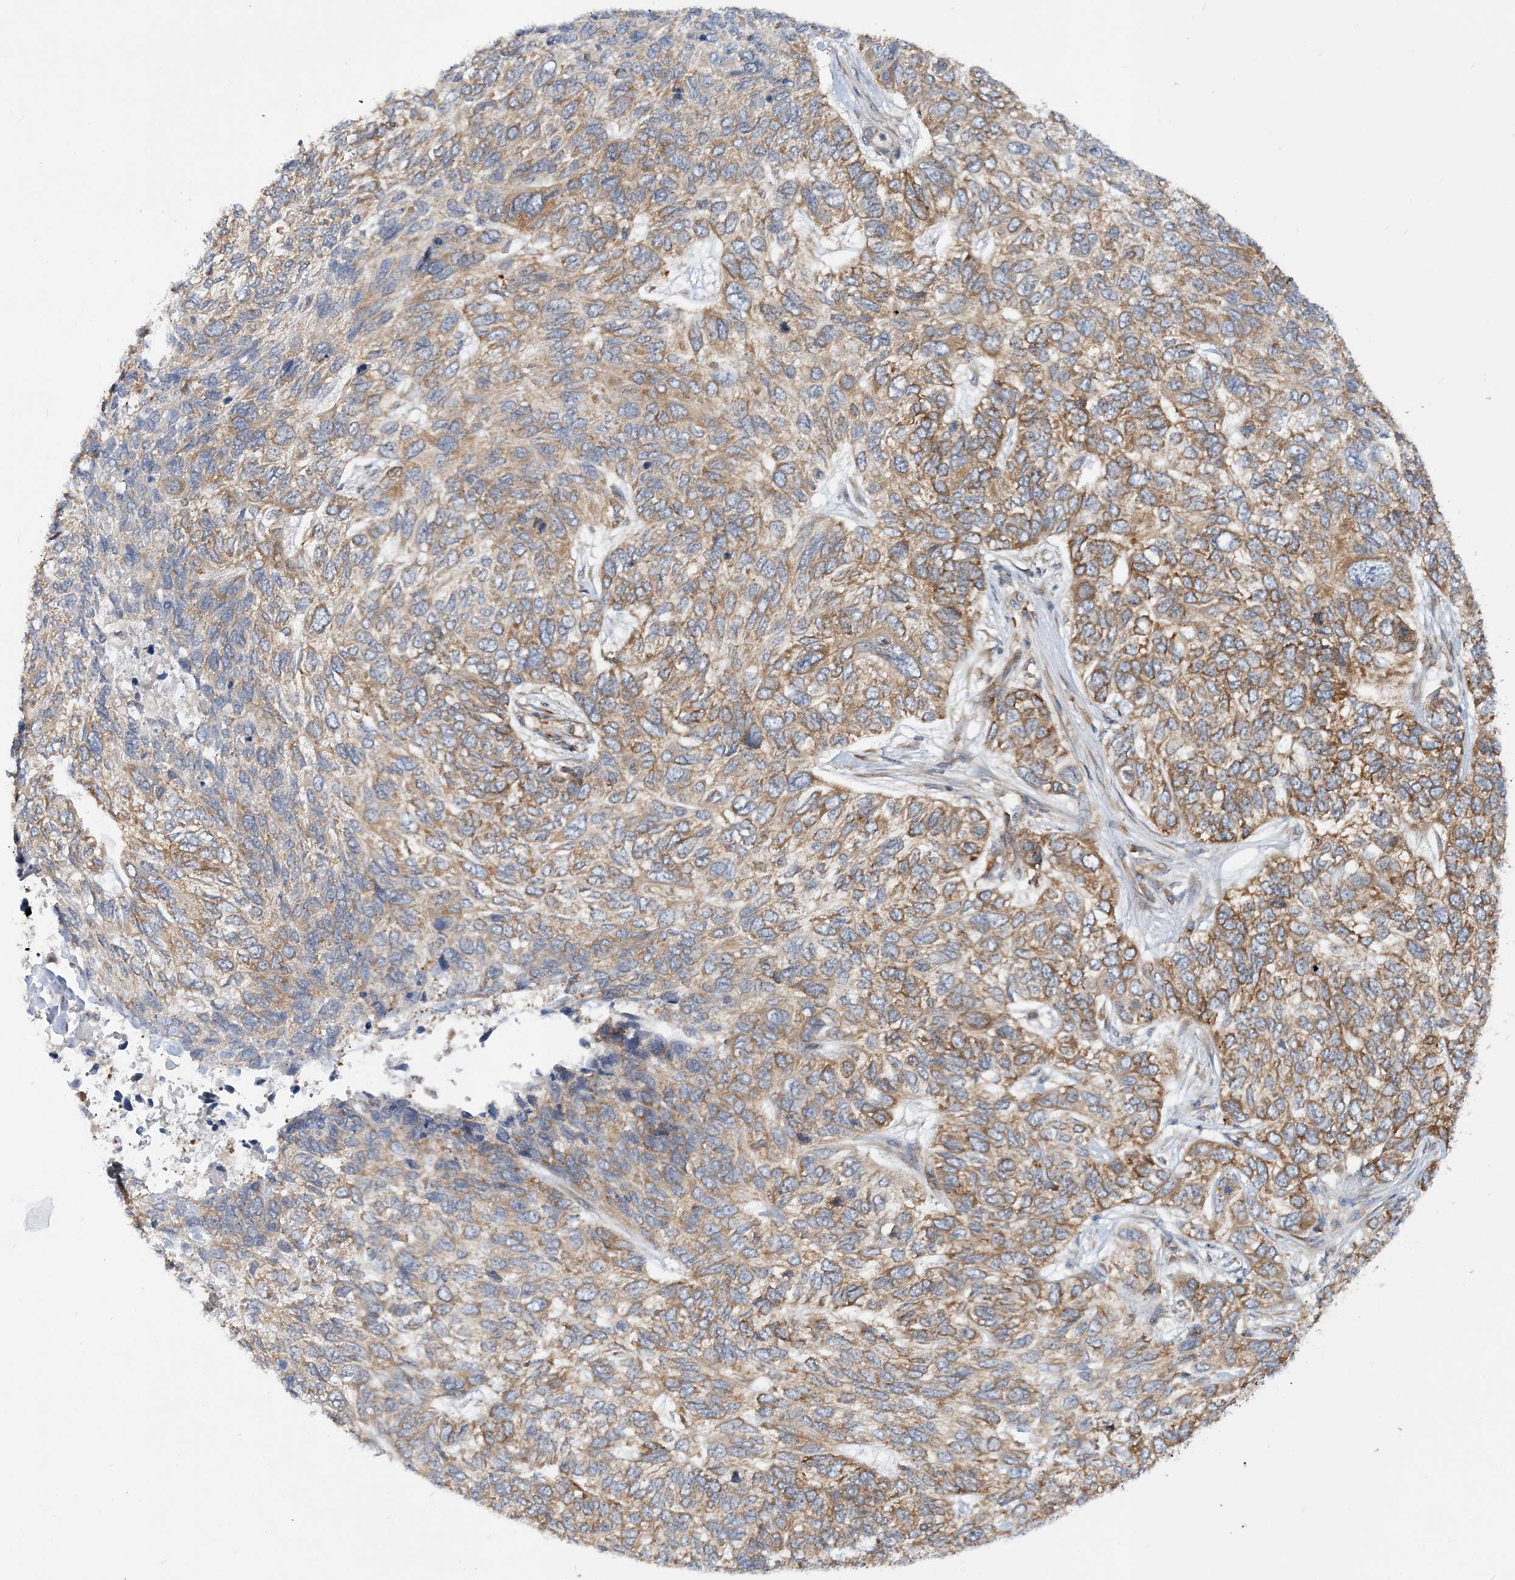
{"staining": {"intensity": "moderate", "quantity": ">75%", "location": "cytoplasmic/membranous"}, "tissue": "skin cancer", "cell_type": "Tumor cells", "image_type": "cancer", "snomed": [{"axis": "morphology", "description": "Basal cell carcinoma"}, {"axis": "topography", "description": "Skin"}], "caption": "This is an image of immunohistochemistry staining of basal cell carcinoma (skin), which shows moderate positivity in the cytoplasmic/membranous of tumor cells.", "gene": "LARP4B", "patient": {"sex": "female", "age": 65}}